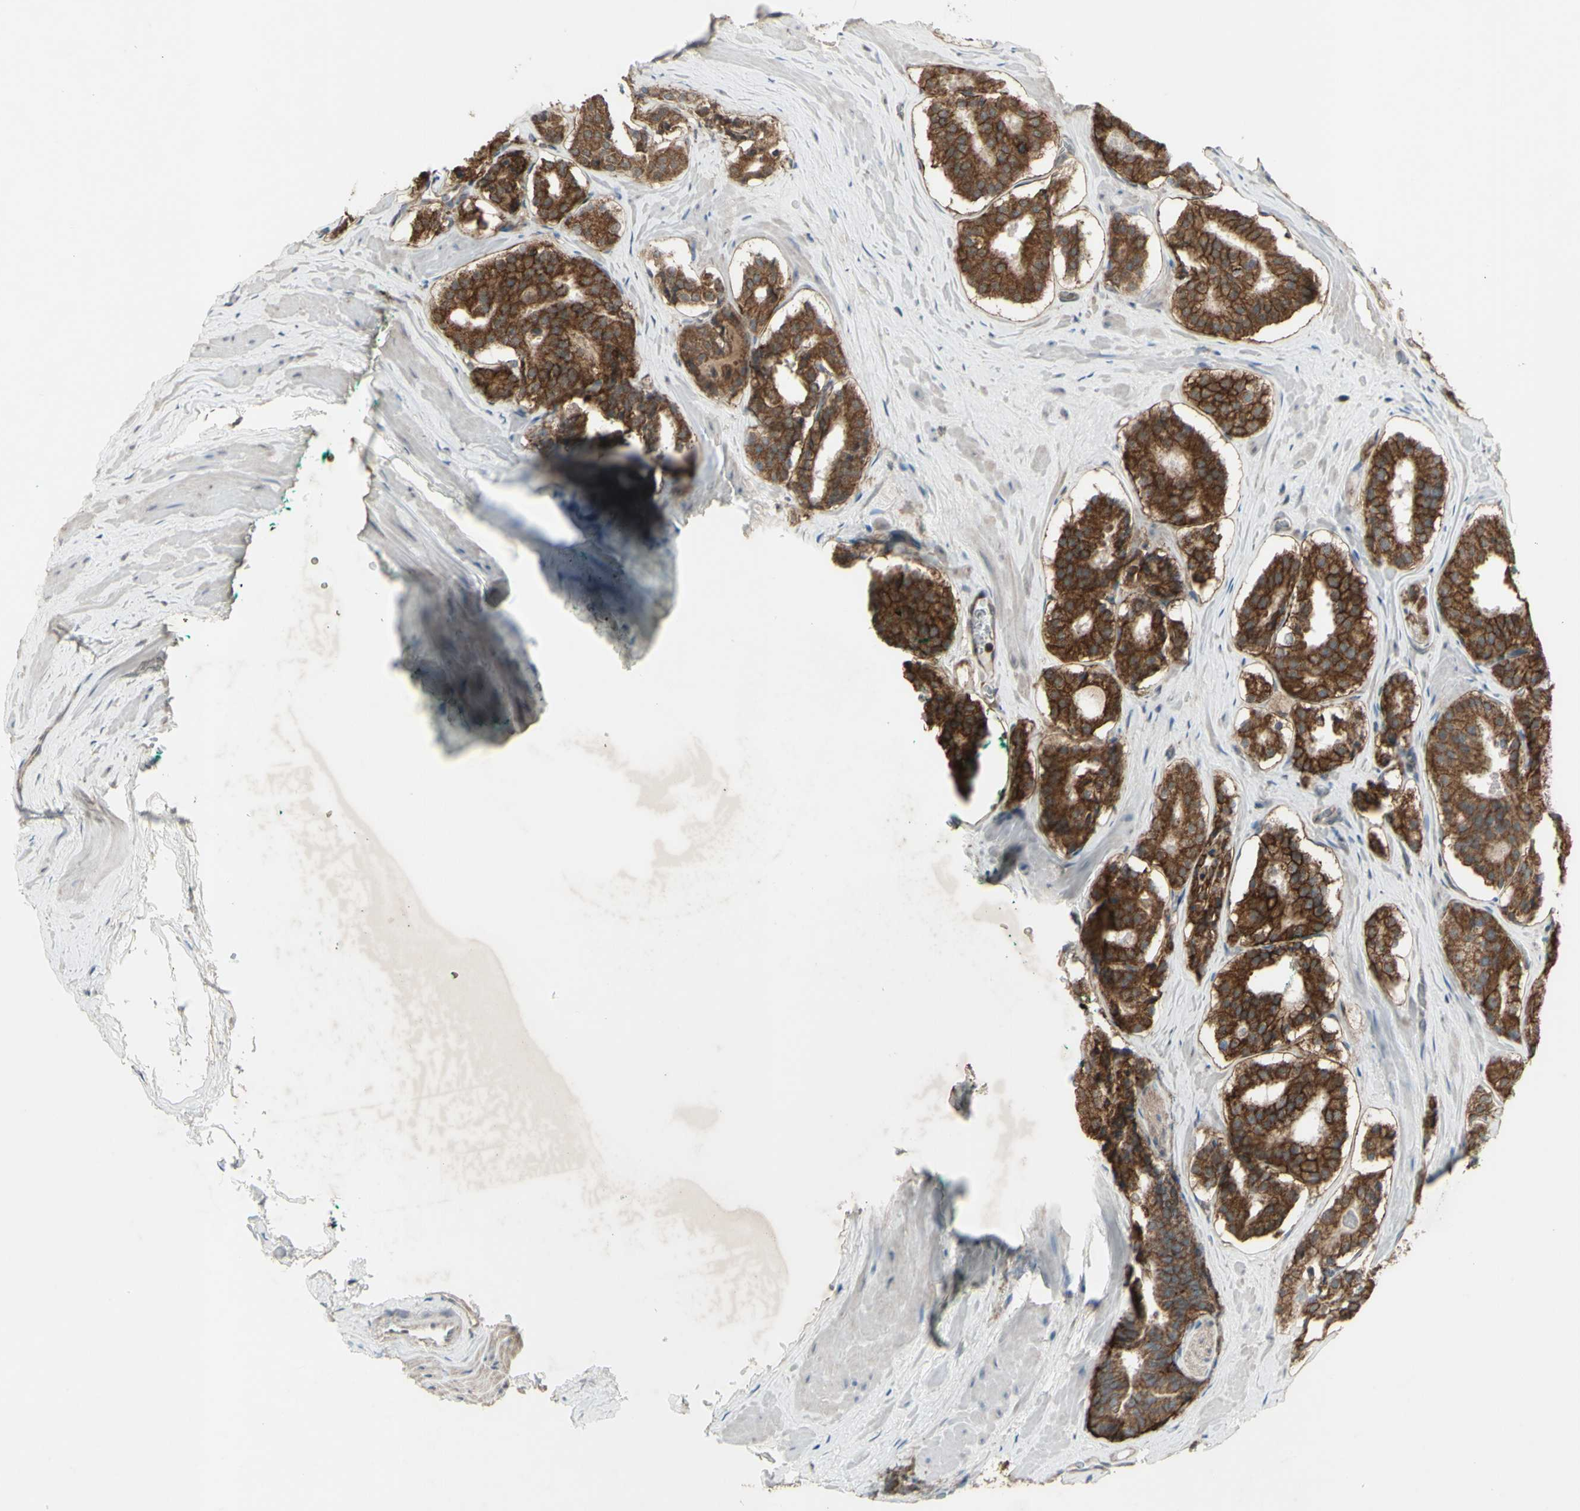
{"staining": {"intensity": "strong", "quantity": ">75%", "location": "cytoplasmic/membranous"}, "tissue": "prostate cancer", "cell_type": "Tumor cells", "image_type": "cancer", "snomed": [{"axis": "morphology", "description": "Adenocarcinoma, High grade"}, {"axis": "topography", "description": "Prostate"}], "caption": "Human prostate high-grade adenocarcinoma stained with a protein marker demonstrates strong staining in tumor cells.", "gene": "FXYD3", "patient": {"sex": "male", "age": 60}}